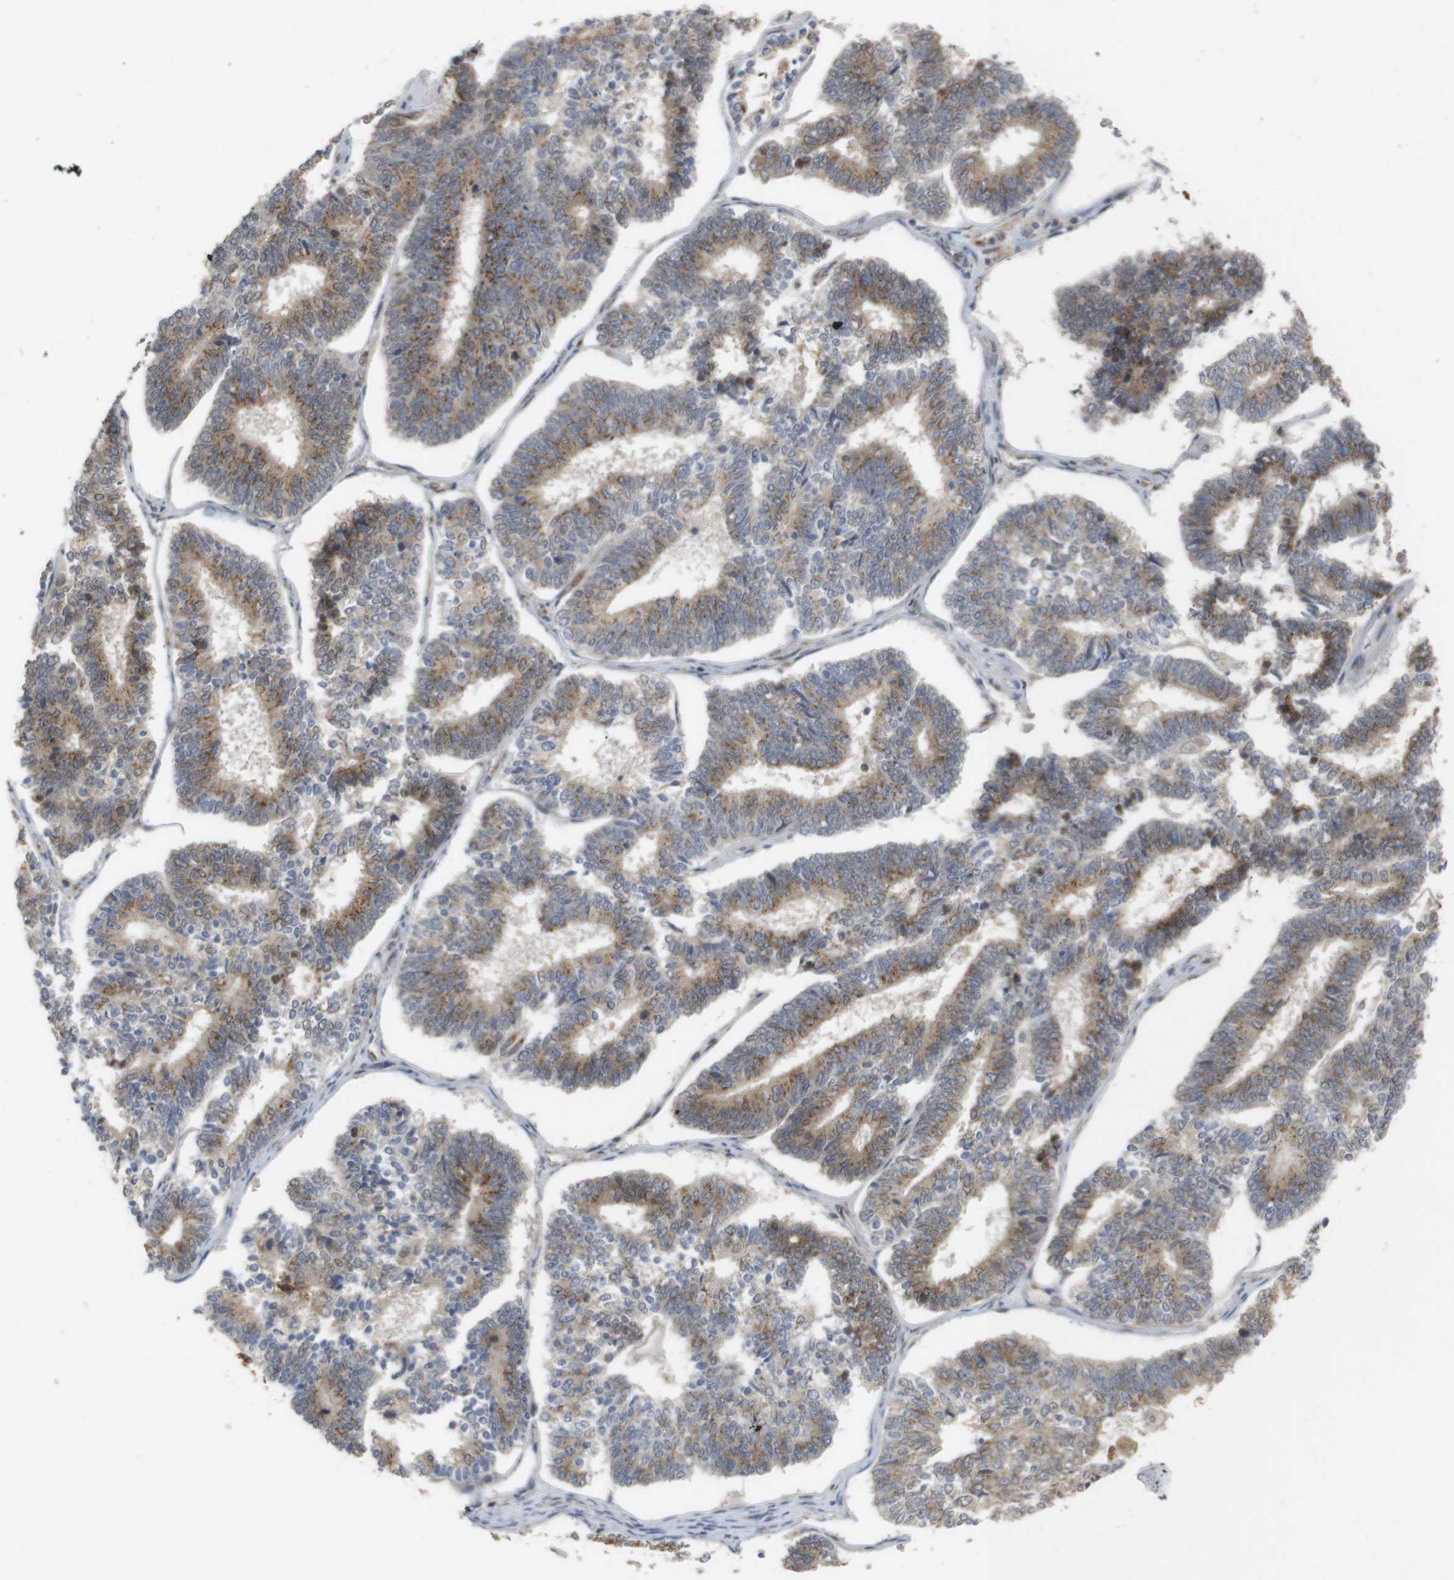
{"staining": {"intensity": "moderate", "quantity": ">75%", "location": "cytoplasmic/membranous"}, "tissue": "endometrial cancer", "cell_type": "Tumor cells", "image_type": "cancer", "snomed": [{"axis": "morphology", "description": "Adenocarcinoma, NOS"}, {"axis": "topography", "description": "Endometrium"}], "caption": "Immunohistochemistry (IHC) (DAB) staining of human endometrial adenocarcinoma exhibits moderate cytoplasmic/membranous protein positivity in about >75% of tumor cells.", "gene": "ZFPL1", "patient": {"sex": "female", "age": 70}}